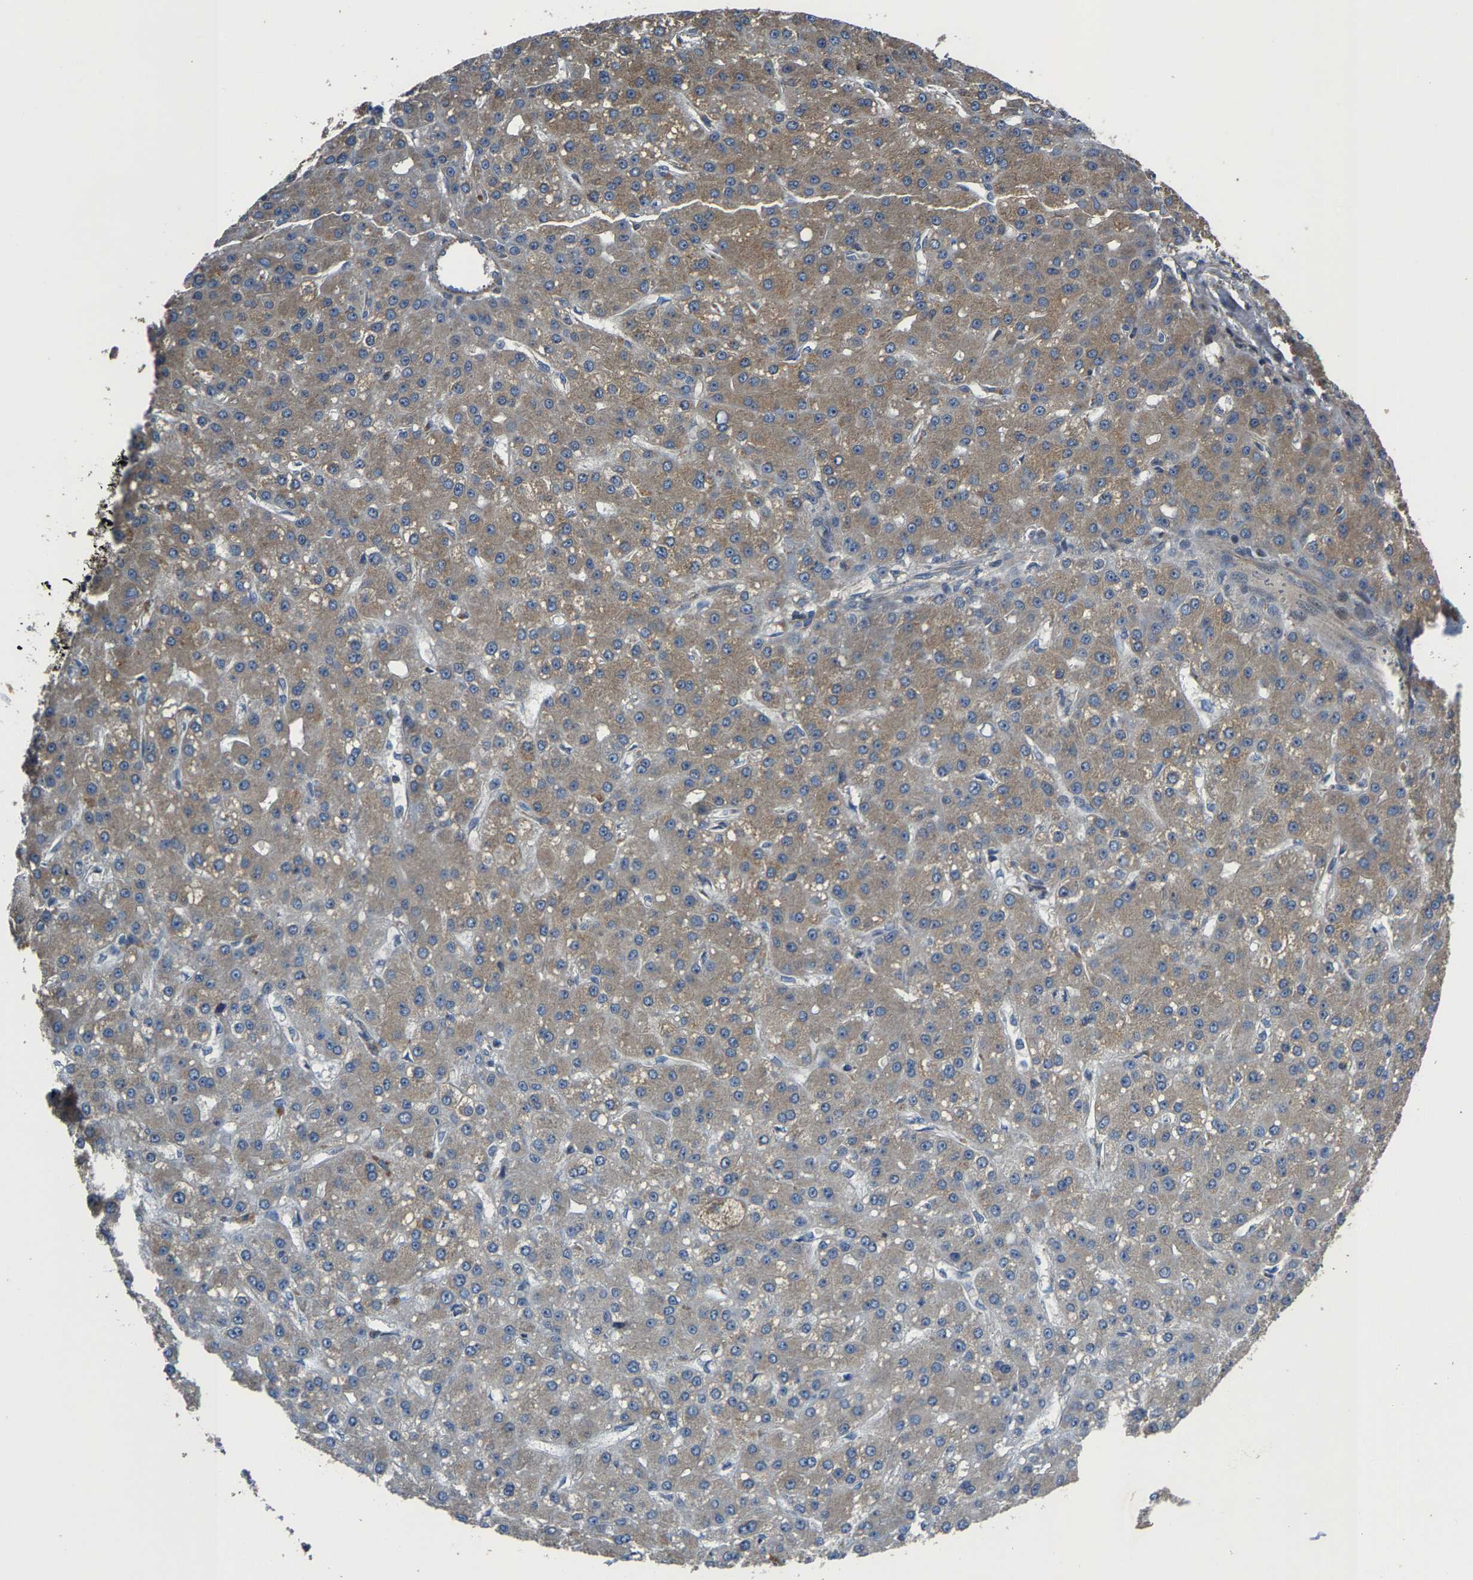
{"staining": {"intensity": "moderate", "quantity": "25%-75%", "location": "cytoplasmic/membranous"}, "tissue": "liver cancer", "cell_type": "Tumor cells", "image_type": "cancer", "snomed": [{"axis": "morphology", "description": "Carcinoma, Hepatocellular, NOS"}, {"axis": "topography", "description": "Liver"}], "caption": "Hepatocellular carcinoma (liver) stained for a protein (brown) displays moderate cytoplasmic/membranous positive staining in about 25%-75% of tumor cells.", "gene": "AGBL3", "patient": {"sex": "male", "age": 67}}